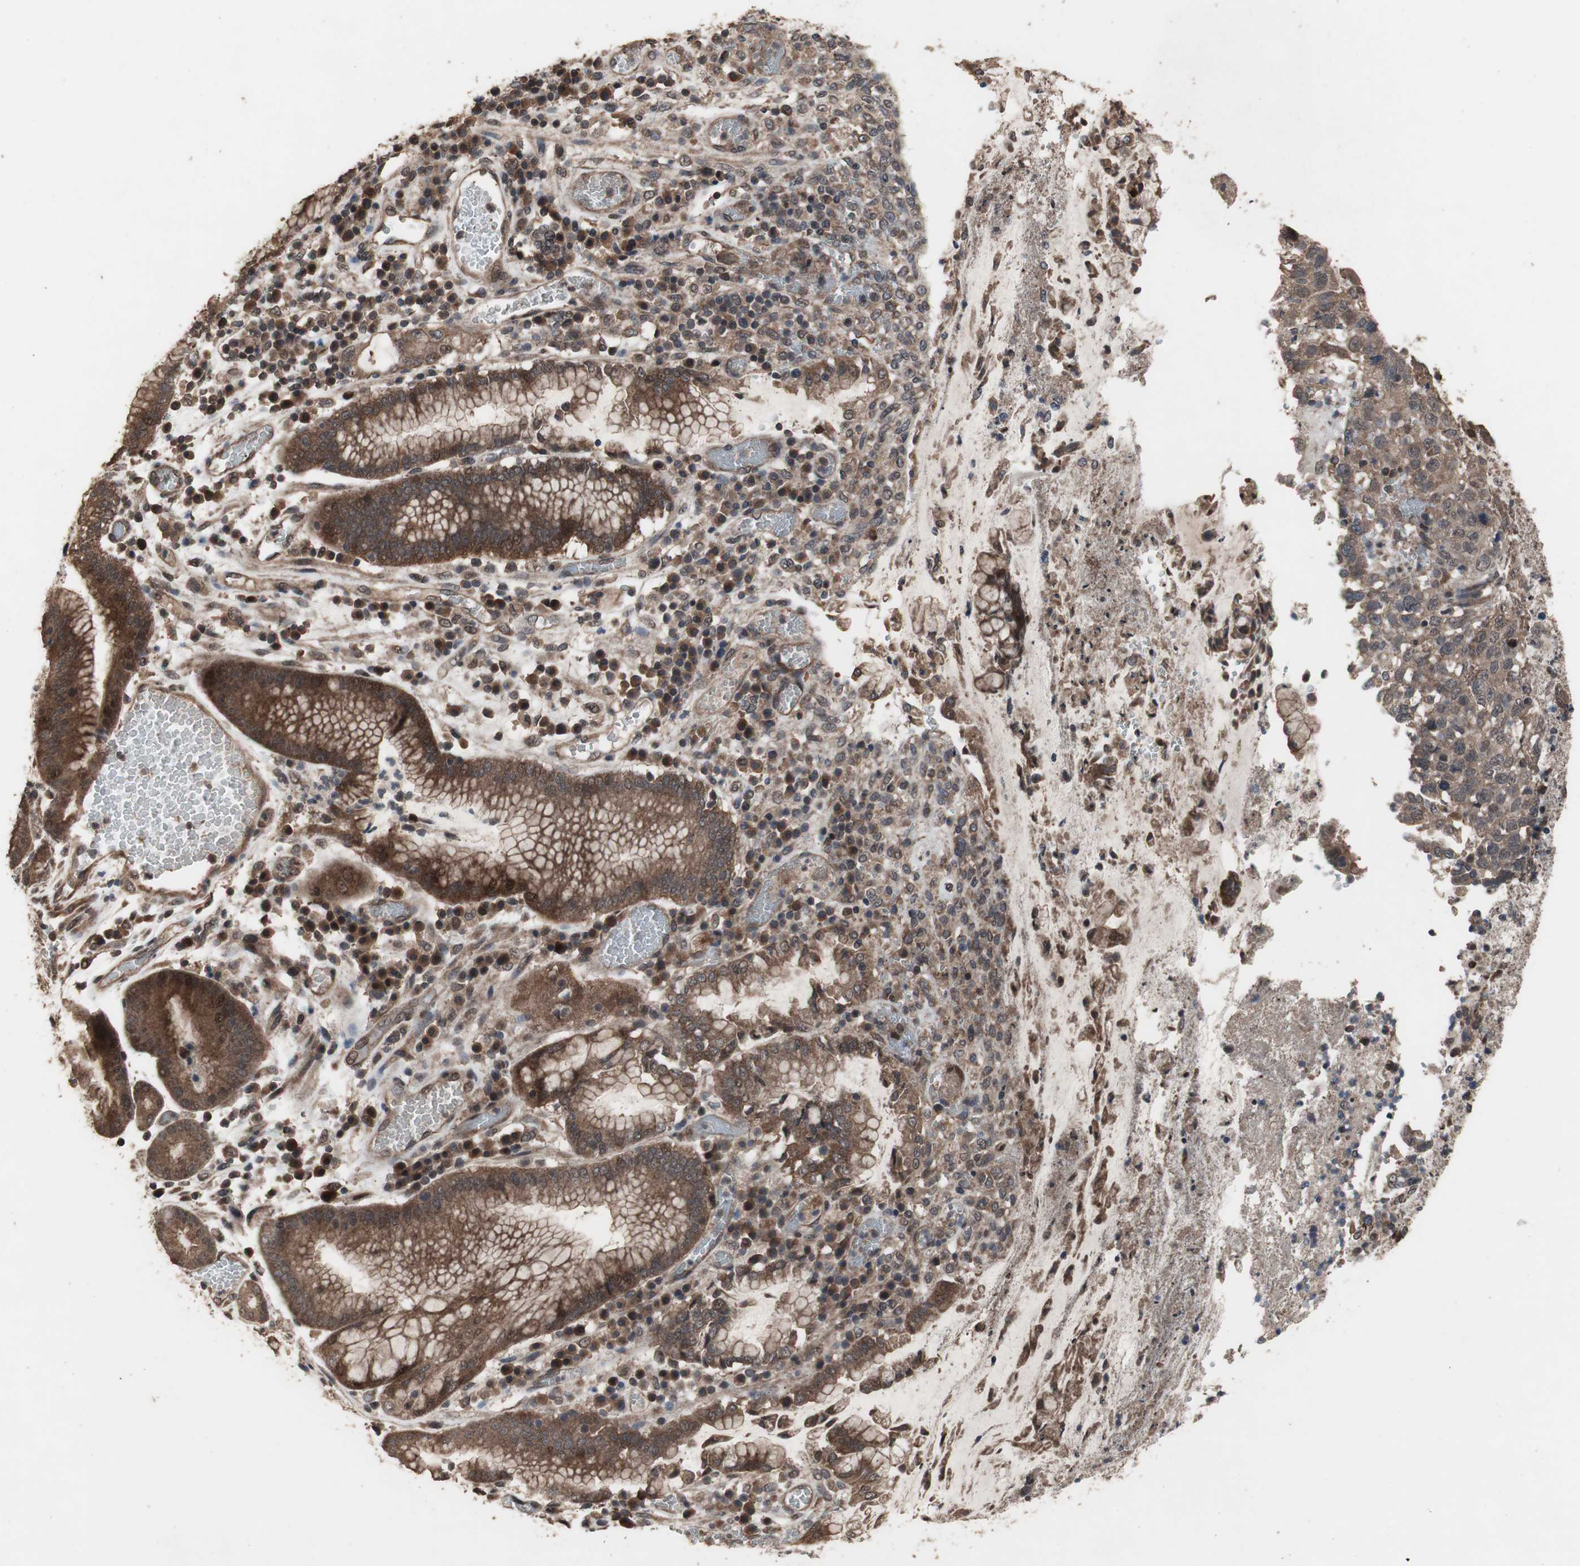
{"staining": {"intensity": "moderate", "quantity": ">75%", "location": "cytoplasmic/membranous"}, "tissue": "stomach cancer", "cell_type": "Tumor cells", "image_type": "cancer", "snomed": [{"axis": "morphology", "description": "Normal tissue, NOS"}, {"axis": "morphology", "description": "Adenocarcinoma, NOS"}, {"axis": "topography", "description": "Stomach"}], "caption": "Moderate cytoplasmic/membranous protein expression is seen in about >75% of tumor cells in stomach cancer. Nuclei are stained in blue.", "gene": "KANSL1", "patient": {"sex": "male", "age": 48}}